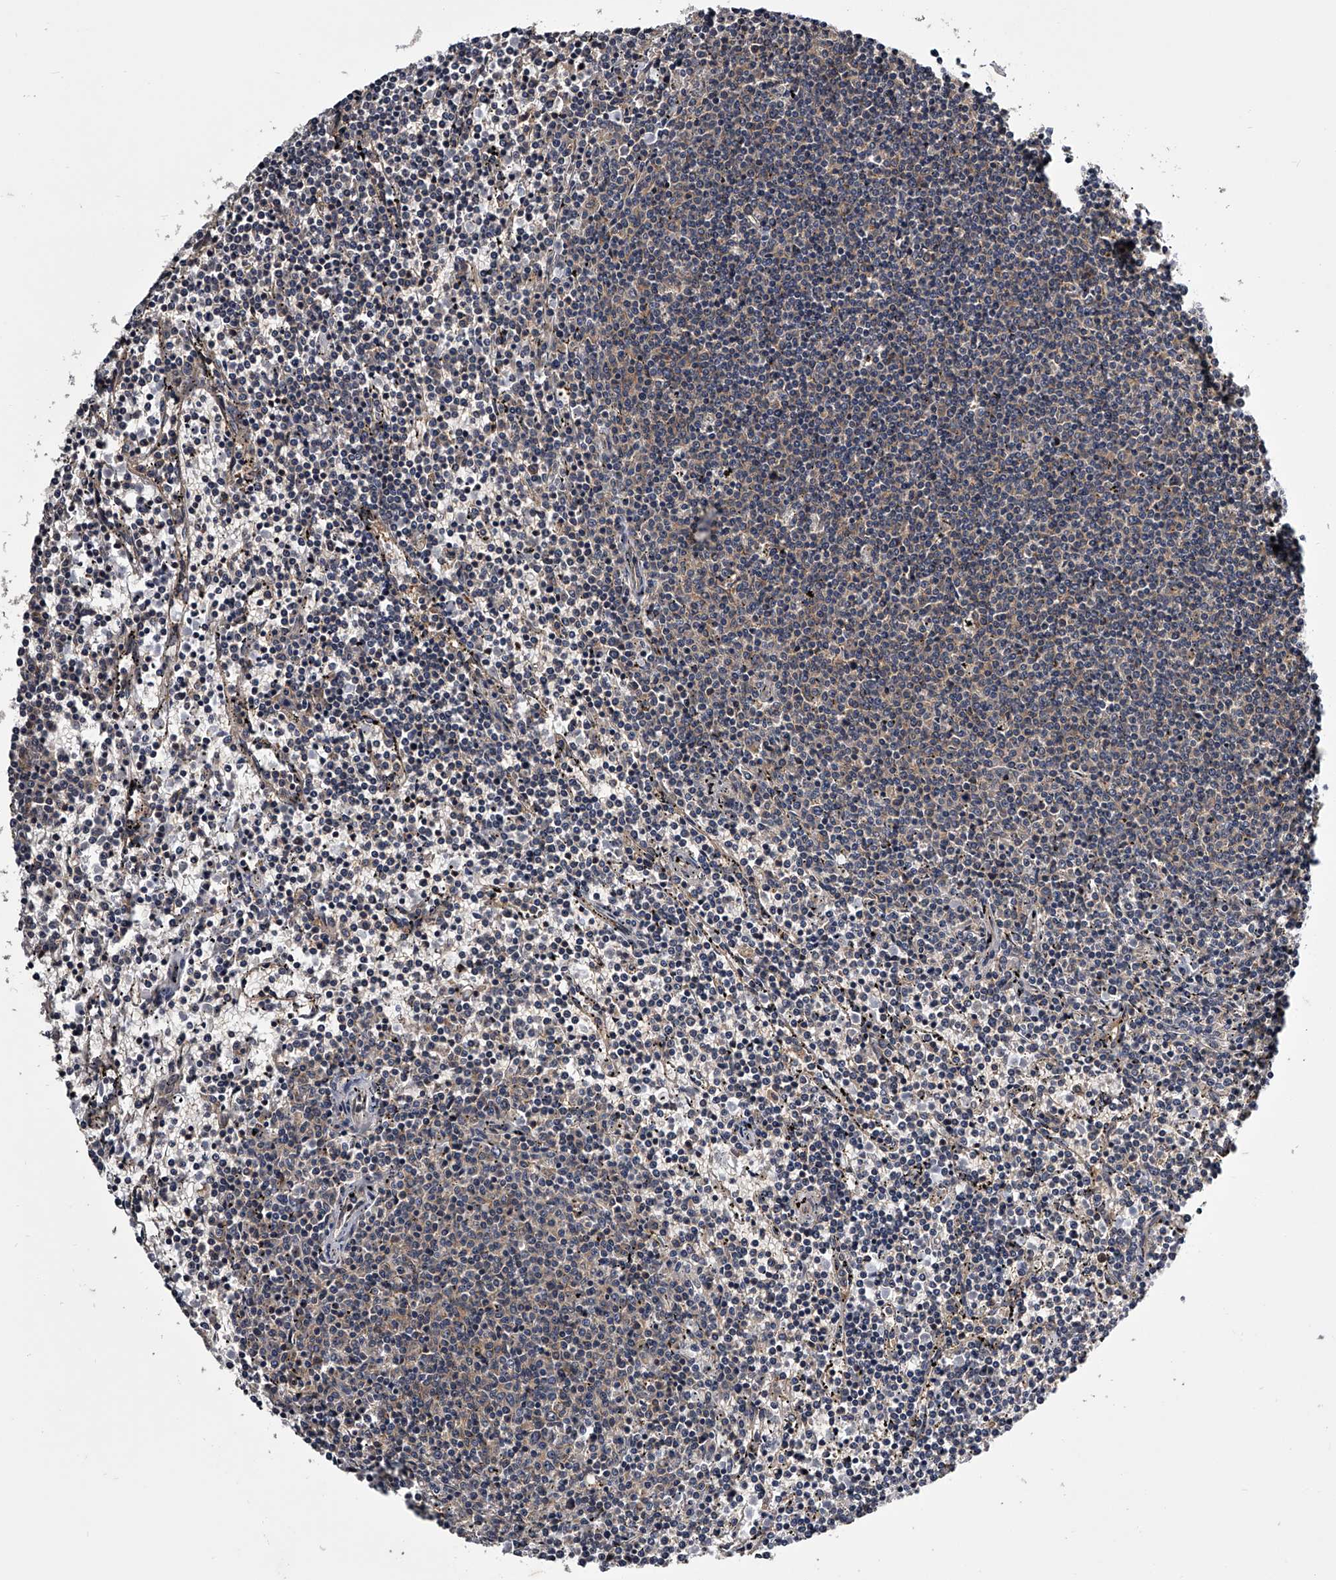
{"staining": {"intensity": "negative", "quantity": "none", "location": "none"}, "tissue": "lymphoma", "cell_type": "Tumor cells", "image_type": "cancer", "snomed": [{"axis": "morphology", "description": "Malignant lymphoma, non-Hodgkin's type, Low grade"}, {"axis": "topography", "description": "Spleen"}], "caption": "Tumor cells are negative for protein expression in human lymphoma.", "gene": "GAPVD1", "patient": {"sex": "female", "age": 50}}